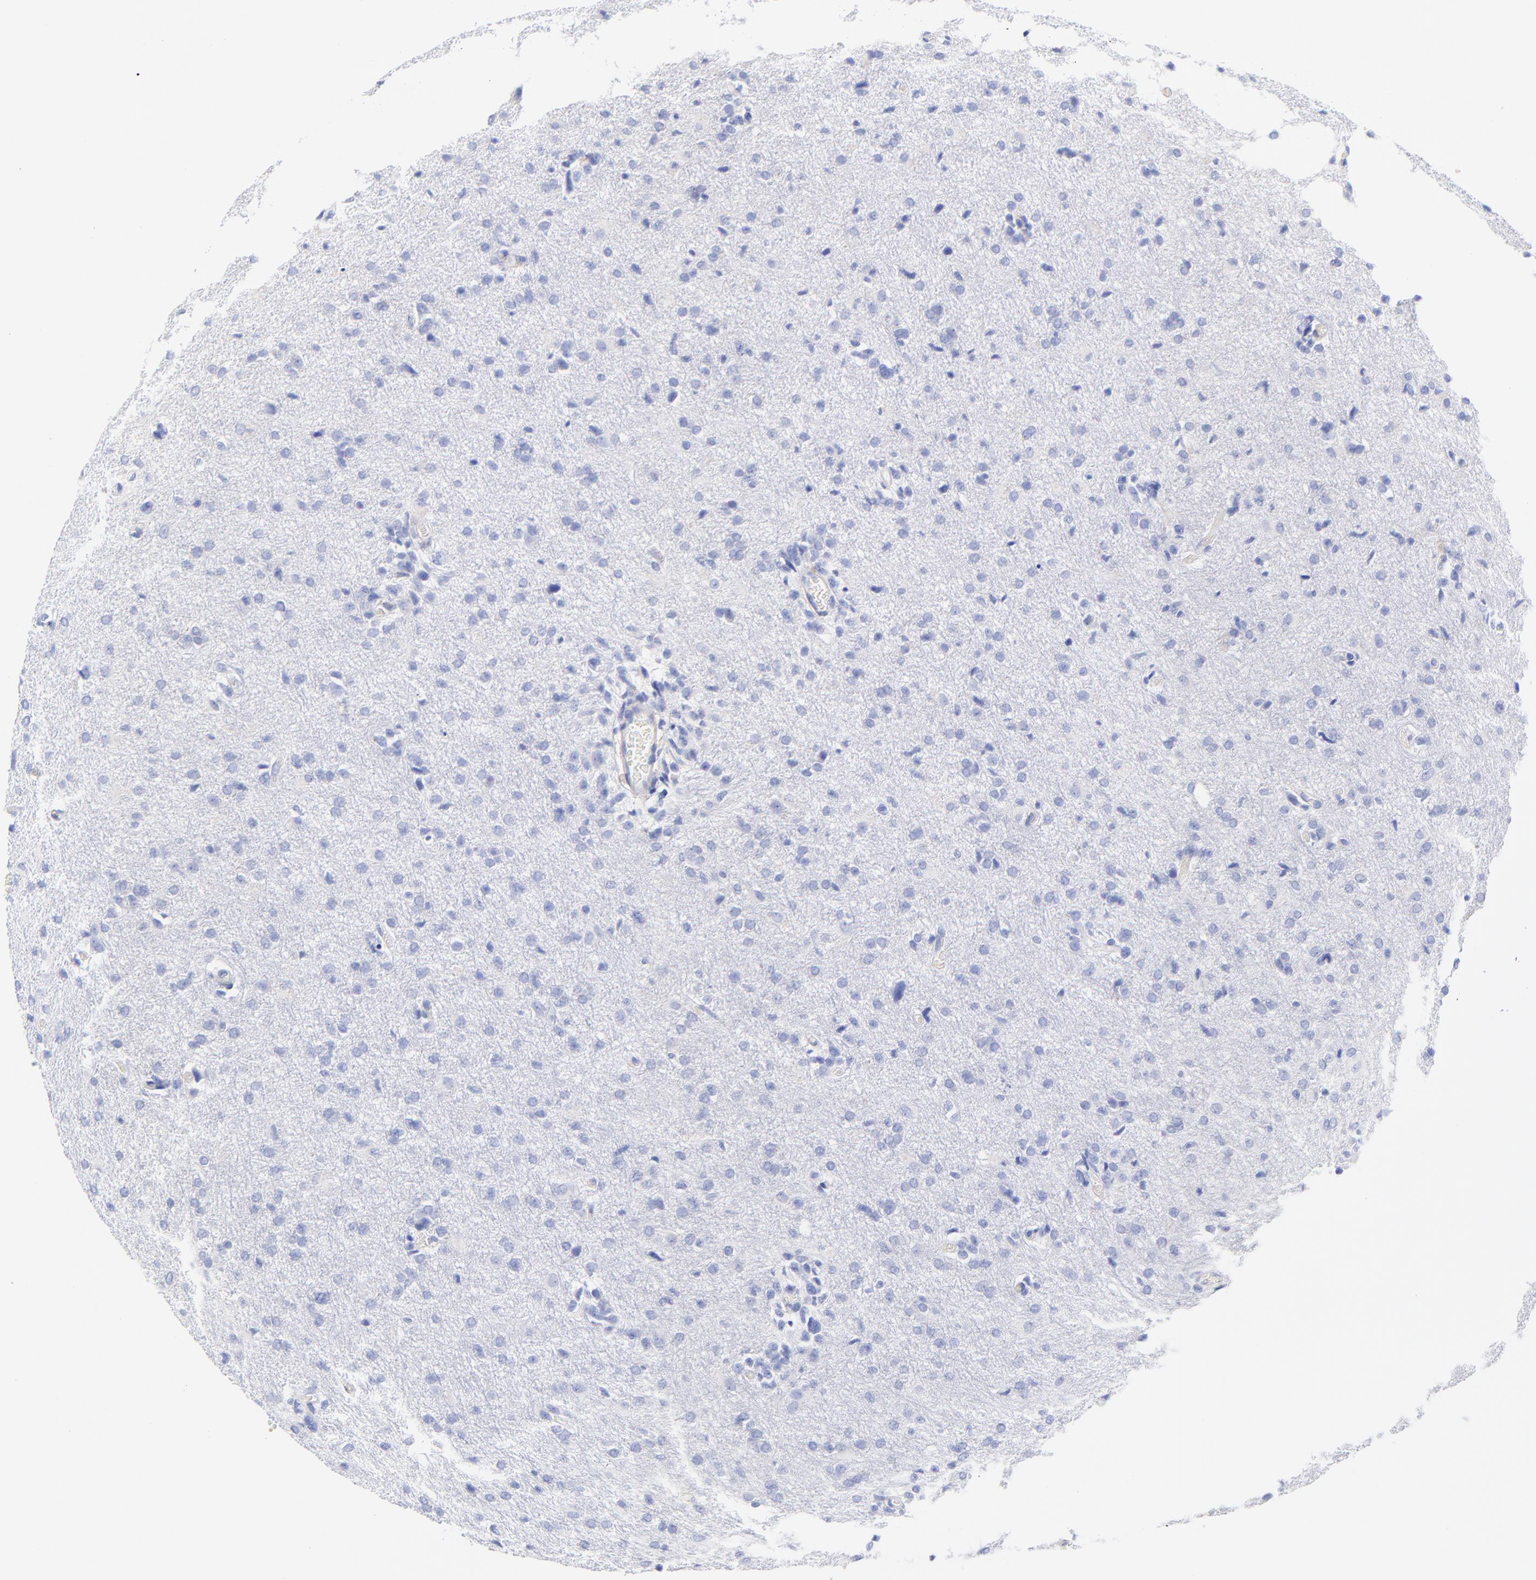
{"staining": {"intensity": "negative", "quantity": "none", "location": "none"}, "tissue": "glioma", "cell_type": "Tumor cells", "image_type": "cancer", "snomed": [{"axis": "morphology", "description": "Glioma, malignant, High grade"}, {"axis": "topography", "description": "Brain"}], "caption": "A micrograph of malignant high-grade glioma stained for a protein exhibits no brown staining in tumor cells.", "gene": "C1QTNF6", "patient": {"sex": "male", "age": 68}}